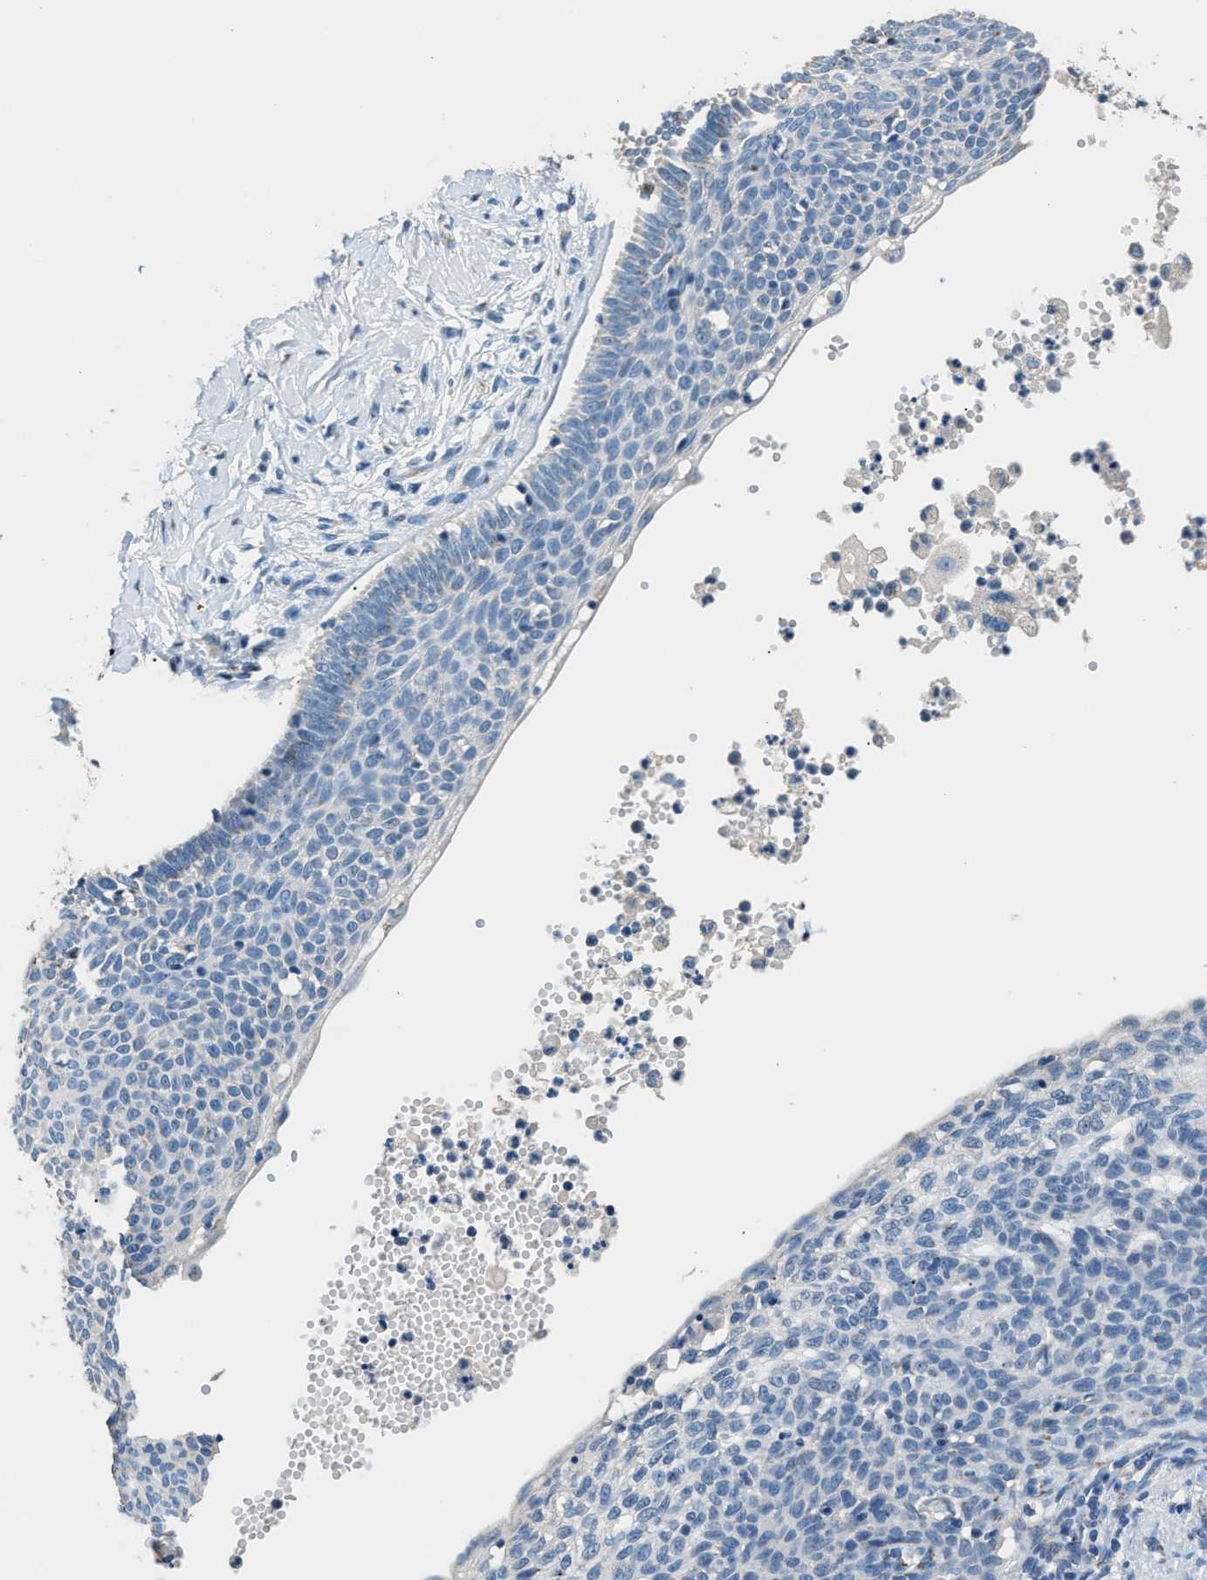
{"staining": {"intensity": "negative", "quantity": "none", "location": "none"}, "tissue": "skin cancer", "cell_type": "Tumor cells", "image_type": "cancer", "snomed": [{"axis": "morphology", "description": "Normal tissue, NOS"}, {"axis": "morphology", "description": "Basal cell carcinoma"}, {"axis": "topography", "description": "Skin"}], "caption": "This is a photomicrograph of IHC staining of basal cell carcinoma (skin), which shows no staining in tumor cells. (Stains: DAB (3,3'-diaminobenzidine) immunohistochemistry with hematoxylin counter stain, Microscopy: brightfield microscopy at high magnification).", "gene": "GOLM1", "patient": {"sex": "male", "age": 87}}